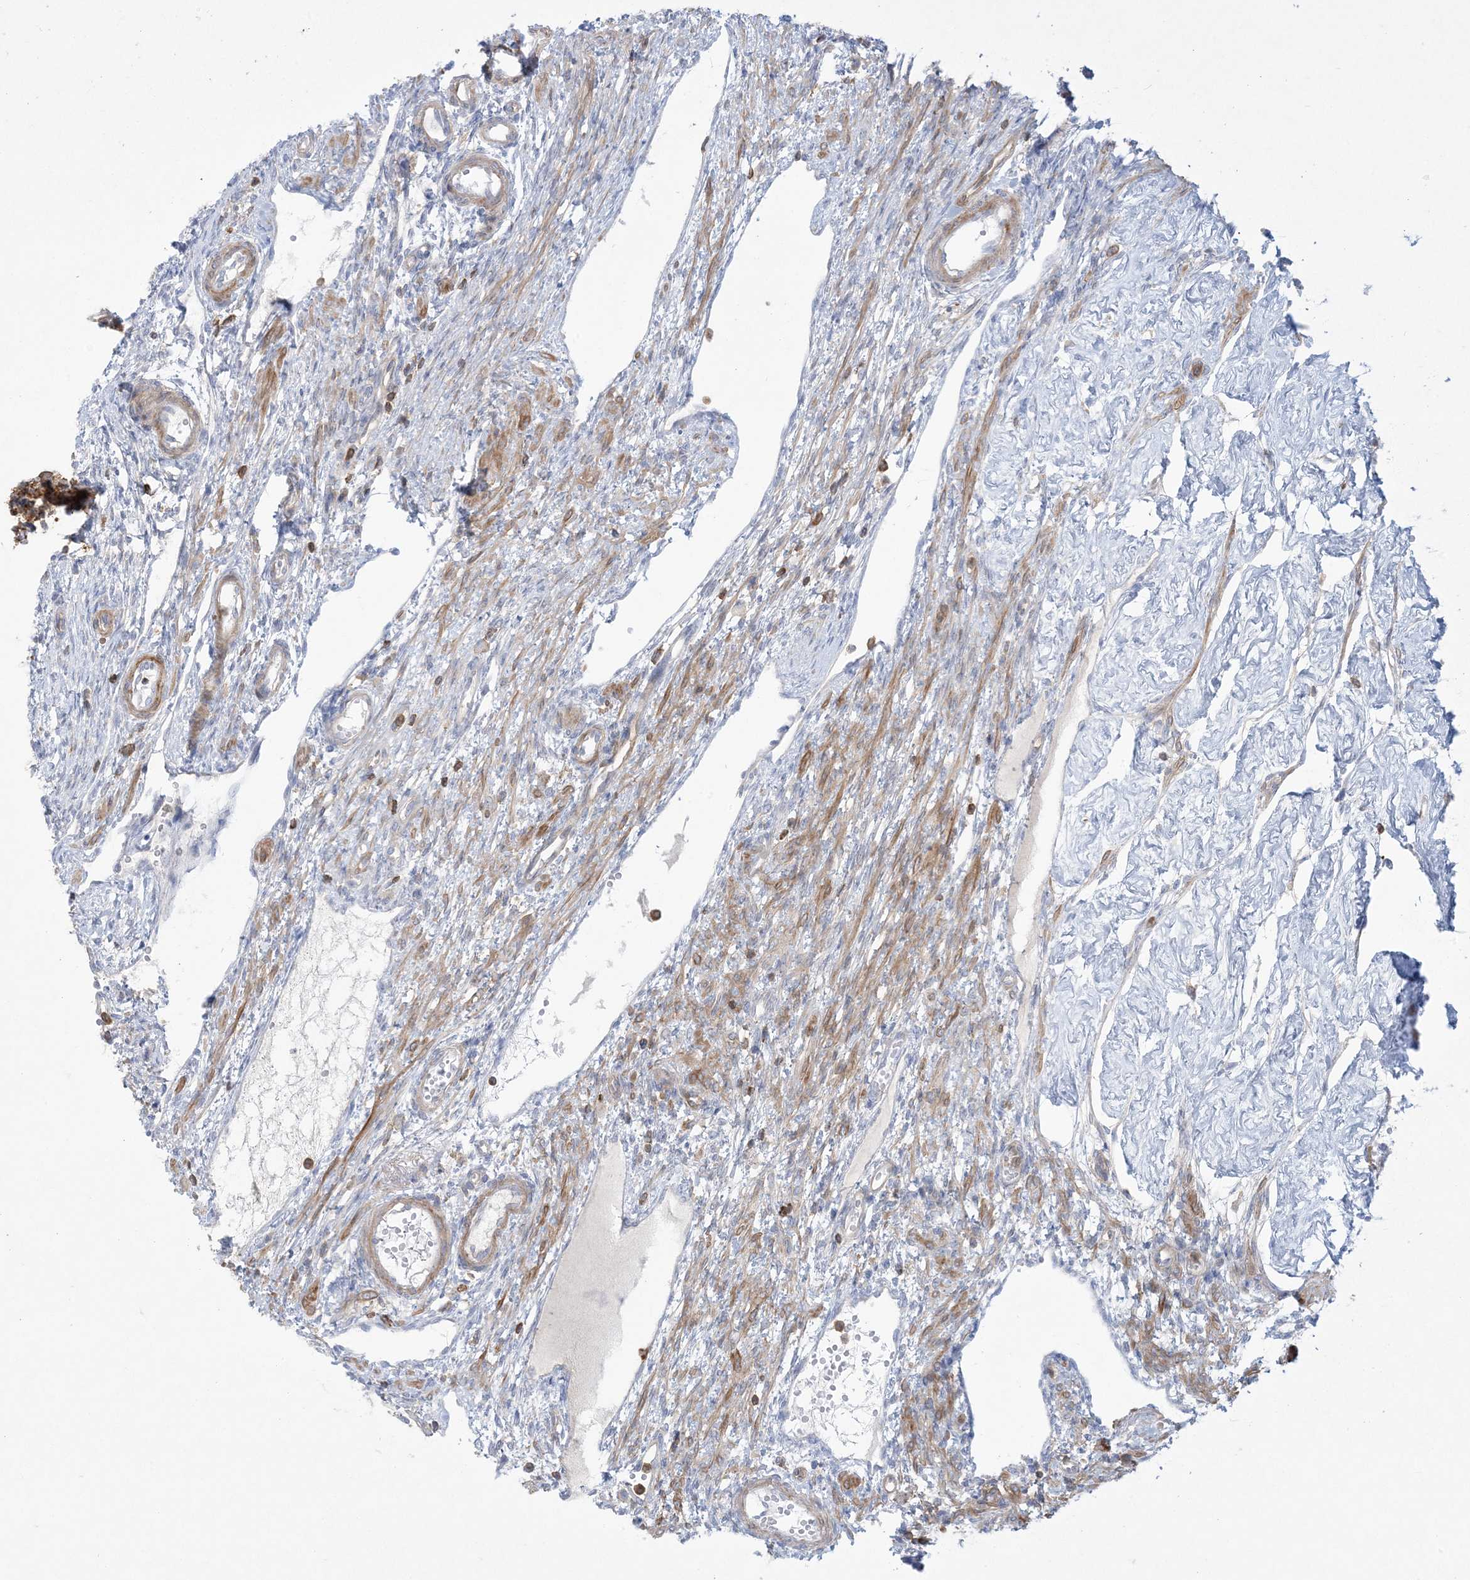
{"staining": {"intensity": "negative", "quantity": "none", "location": "none"}, "tissue": "ovary", "cell_type": "Ovarian stroma cells", "image_type": "normal", "snomed": [{"axis": "morphology", "description": "Normal tissue, NOS"}, {"axis": "morphology", "description": "Cyst, NOS"}, {"axis": "topography", "description": "Ovary"}], "caption": "Immunohistochemistry image of benign ovary stained for a protein (brown), which shows no staining in ovarian stroma cells. (Immunohistochemistry, brightfield microscopy, high magnification).", "gene": "ARHGAP30", "patient": {"sex": "female", "age": 33}}